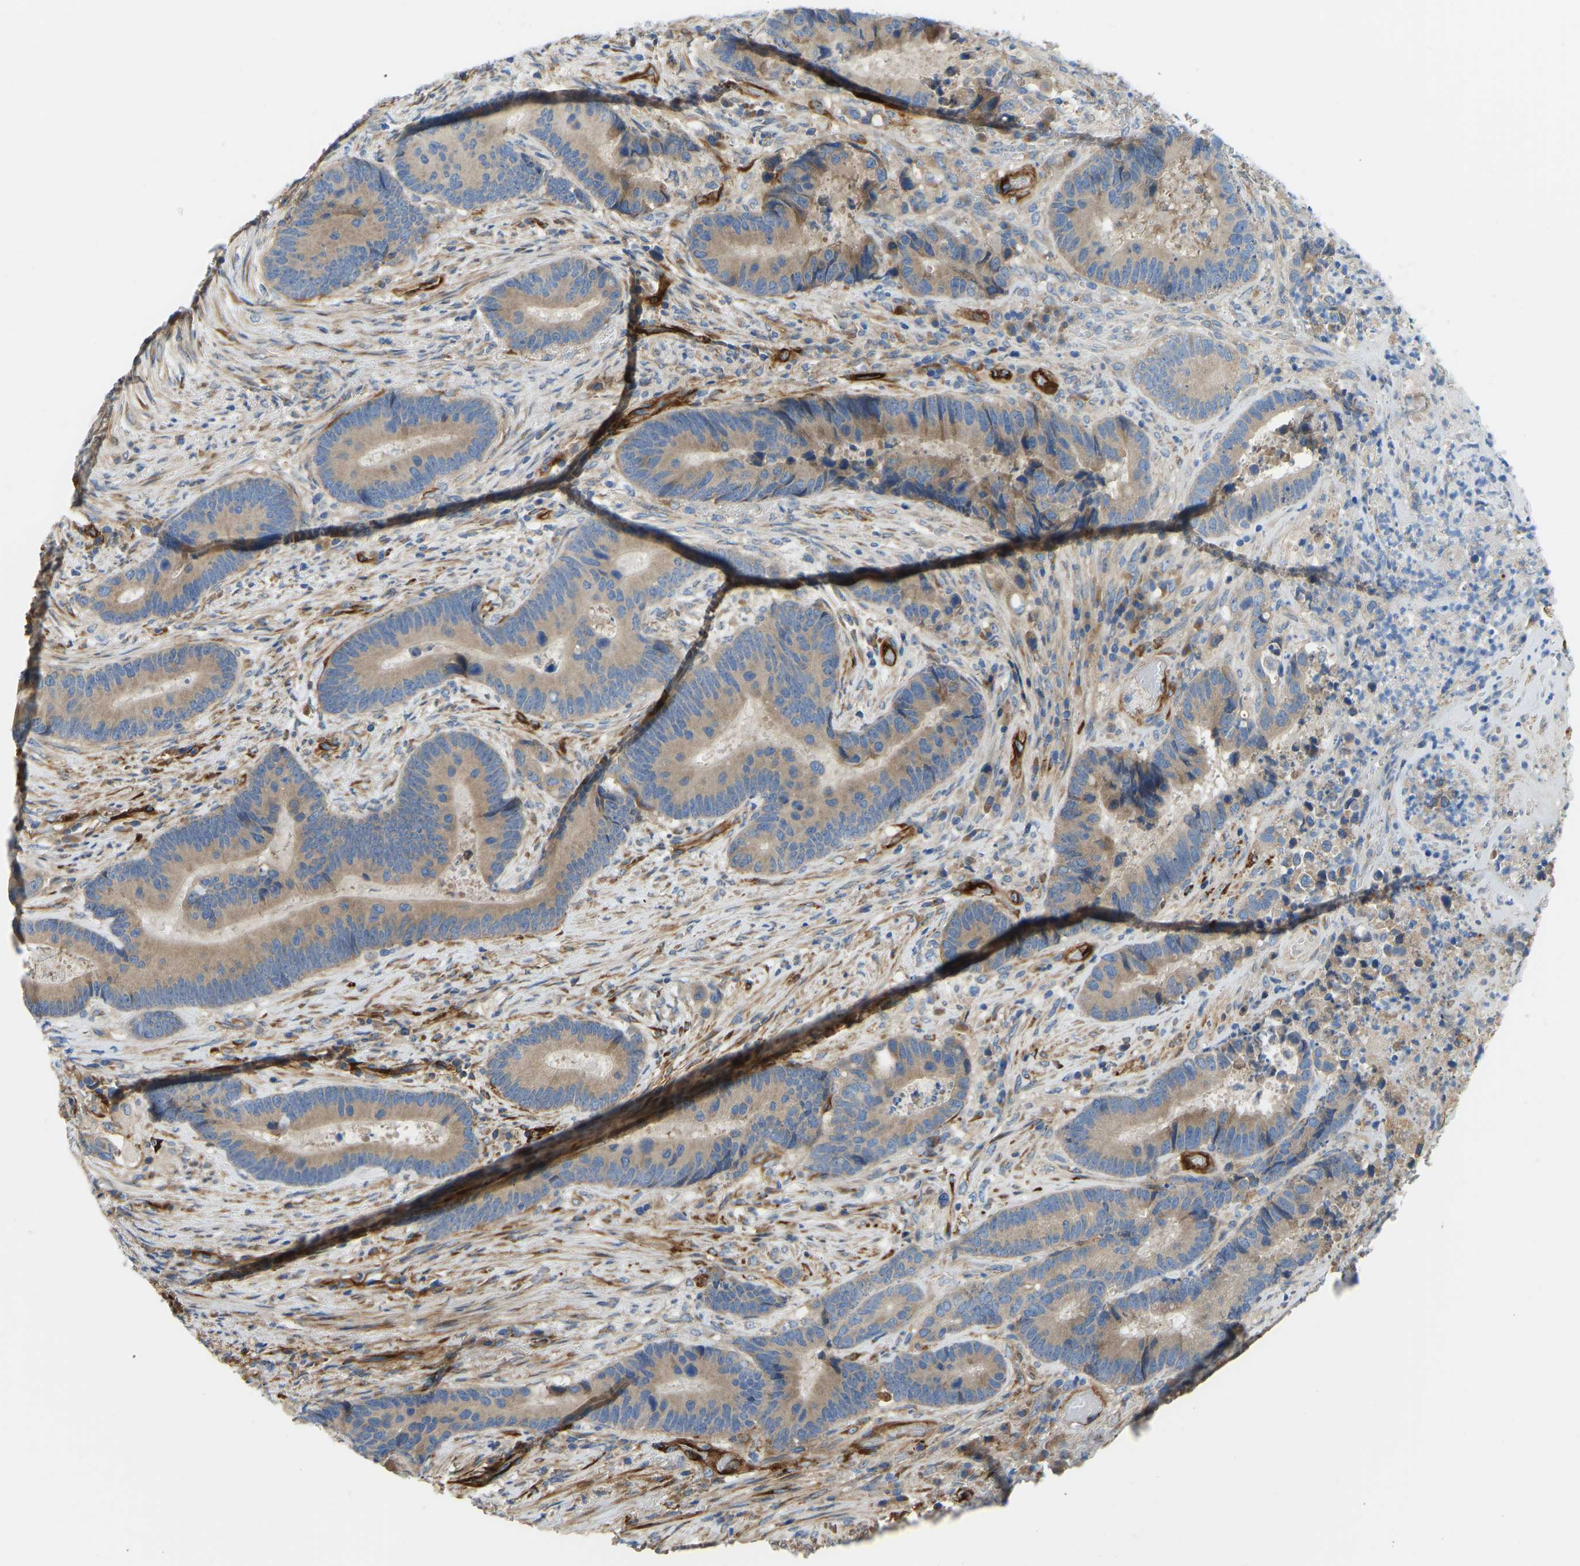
{"staining": {"intensity": "moderate", "quantity": ">75%", "location": "cytoplasmic/membranous"}, "tissue": "colorectal cancer", "cell_type": "Tumor cells", "image_type": "cancer", "snomed": [{"axis": "morphology", "description": "Adenocarcinoma, NOS"}, {"axis": "topography", "description": "Rectum"}], "caption": "Immunohistochemical staining of human adenocarcinoma (colorectal) shows medium levels of moderate cytoplasmic/membranous protein expression in about >75% of tumor cells.", "gene": "COL15A1", "patient": {"sex": "female", "age": 89}}